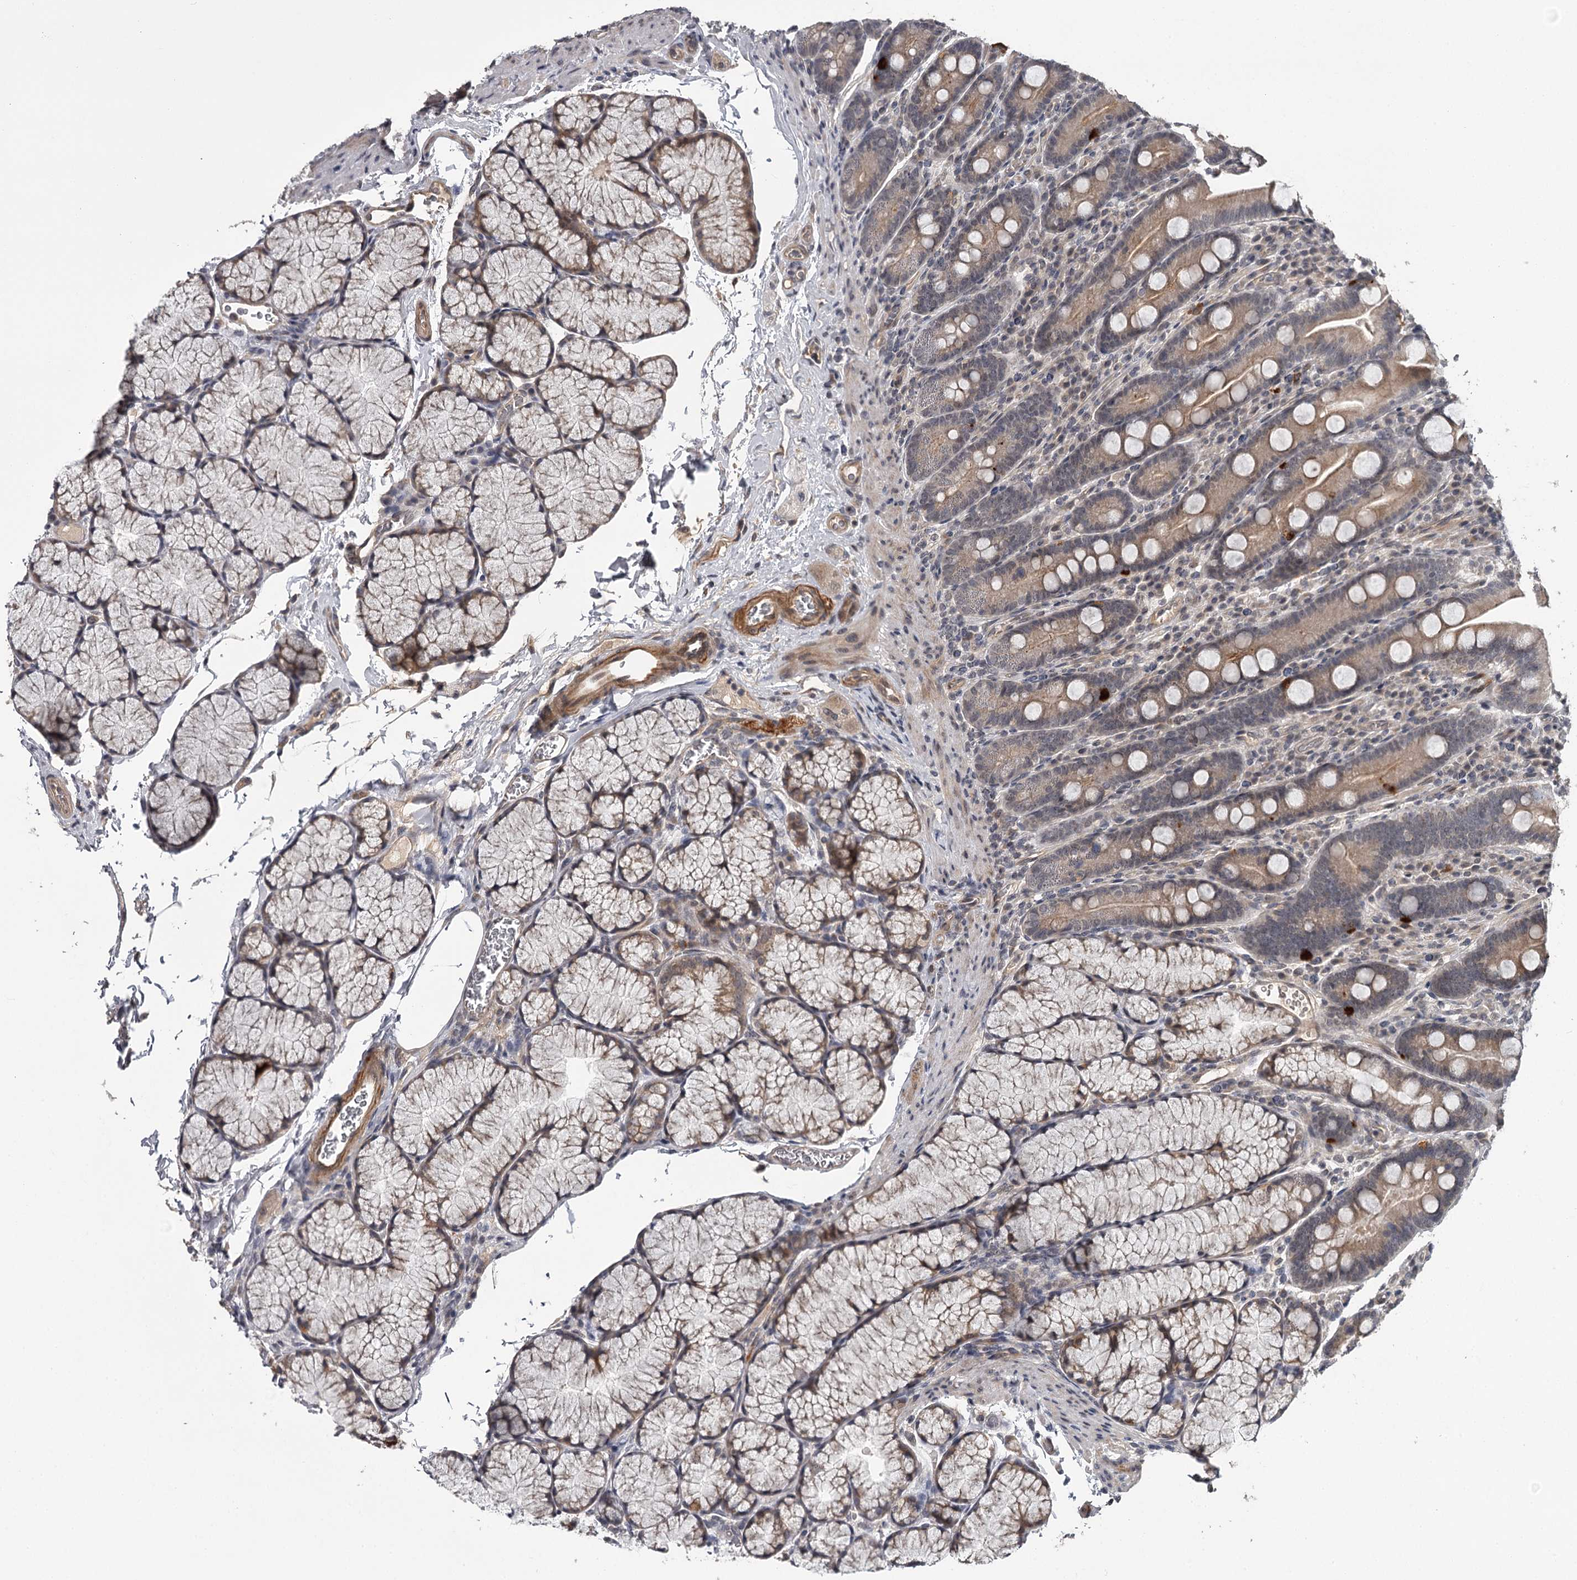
{"staining": {"intensity": "moderate", "quantity": "25%-75%", "location": "cytoplasmic/membranous"}, "tissue": "duodenum", "cell_type": "Glandular cells", "image_type": "normal", "snomed": [{"axis": "morphology", "description": "Normal tissue, NOS"}, {"axis": "topography", "description": "Duodenum"}], "caption": "A brown stain labels moderate cytoplasmic/membranous staining of a protein in glandular cells of benign human duodenum.", "gene": "CWF19L2", "patient": {"sex": "male", "age": 35}}